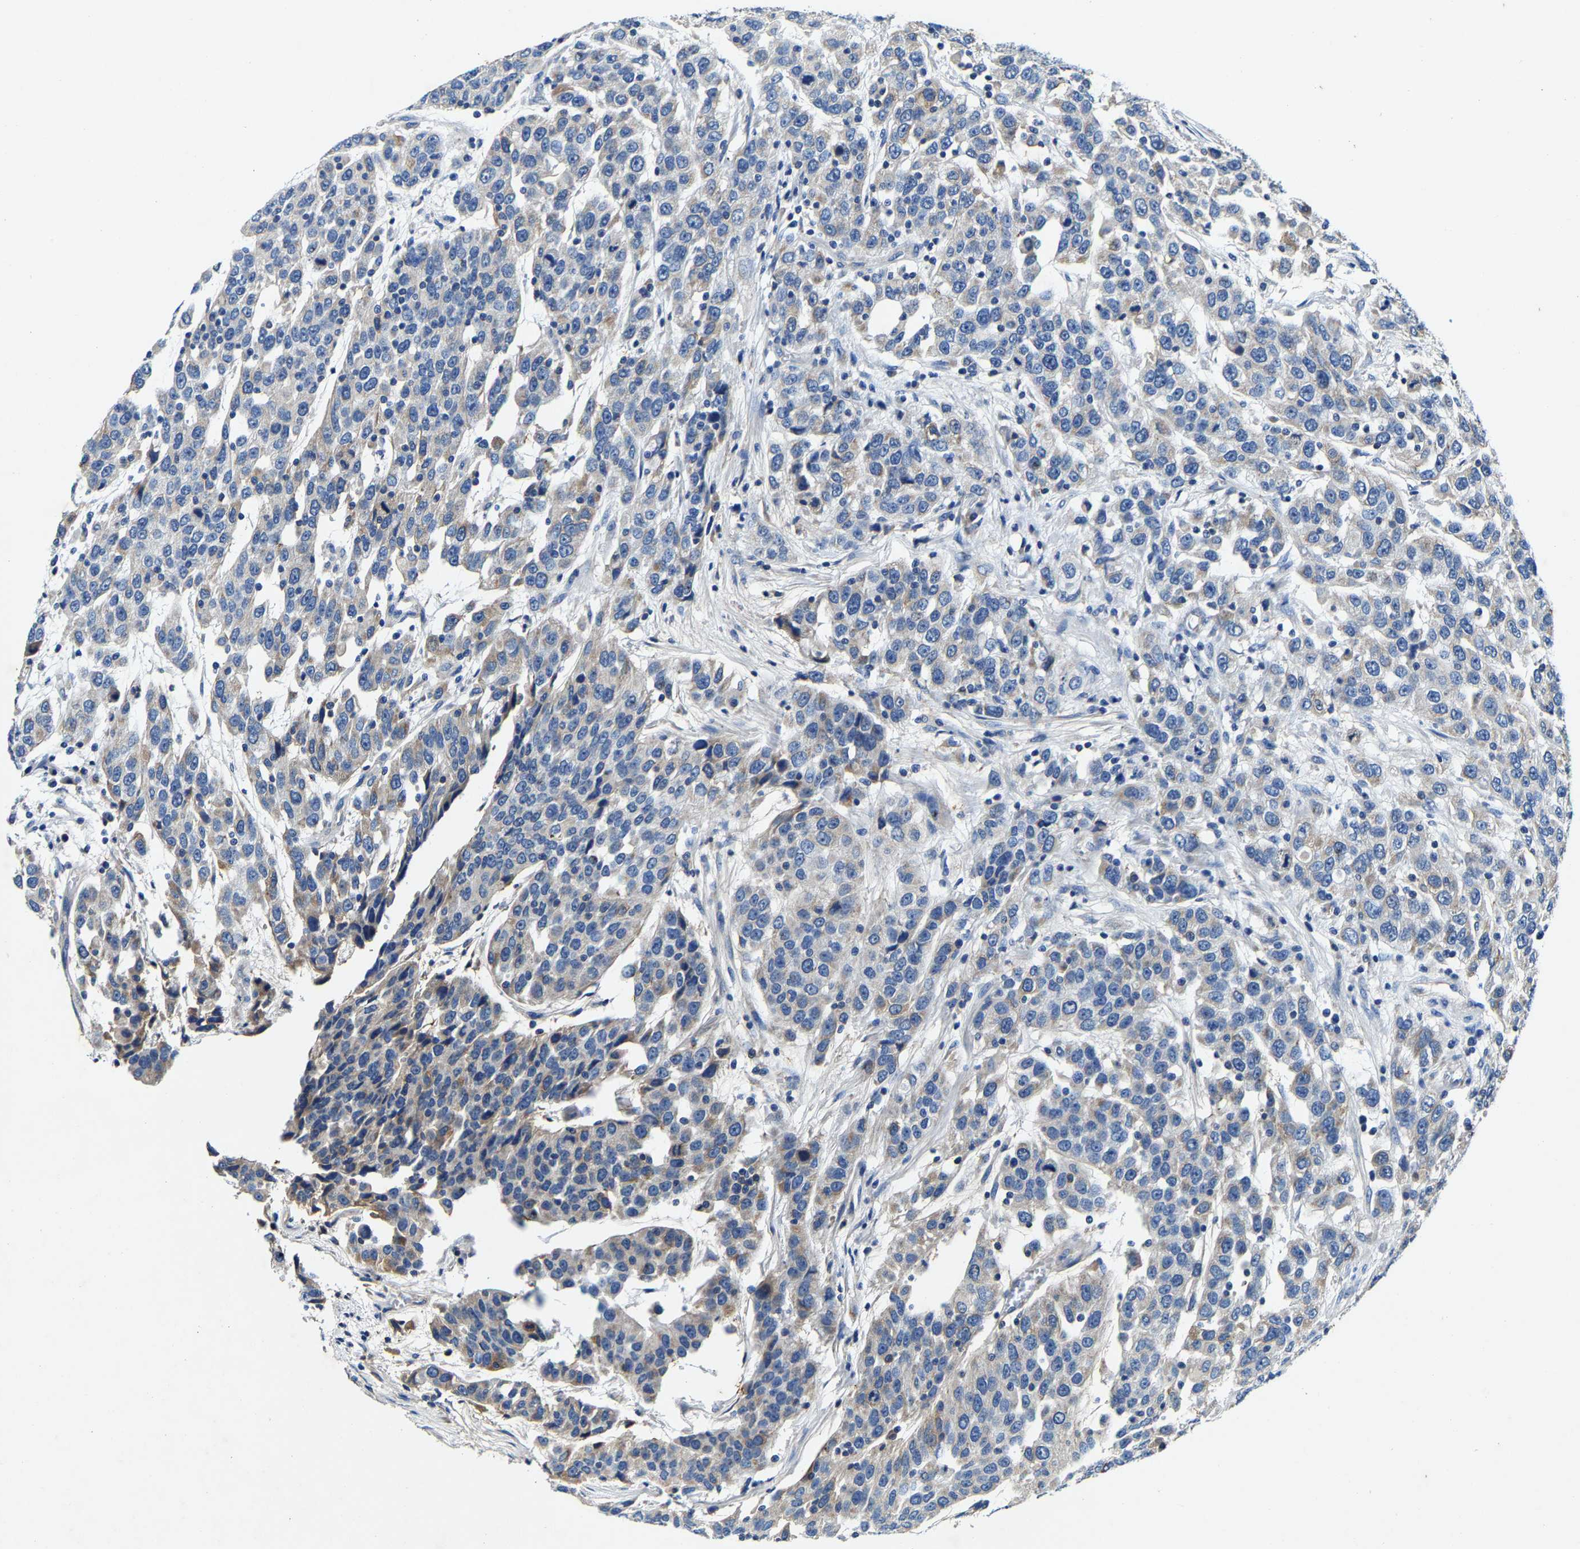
{"staining": {"intensity": "weak", "quantity": "<25%", "location": "cytoplasmic/membranous"}, "tissue": "urothelial cancer", "cell_type": "Tumor cells", "image_type": "cancer", "snomed": [{"axis": "morphology", "description": "Urothelial carcinoma, High grade"}, {"axis": "topography", "description": "Urinary bladder"}], "caption": "Urothelial cancer stained for a protein using IHC reveals no expression tumor cells.", "gene": "SLC25A25", "patient": {"sex": "female", "age": 80}}